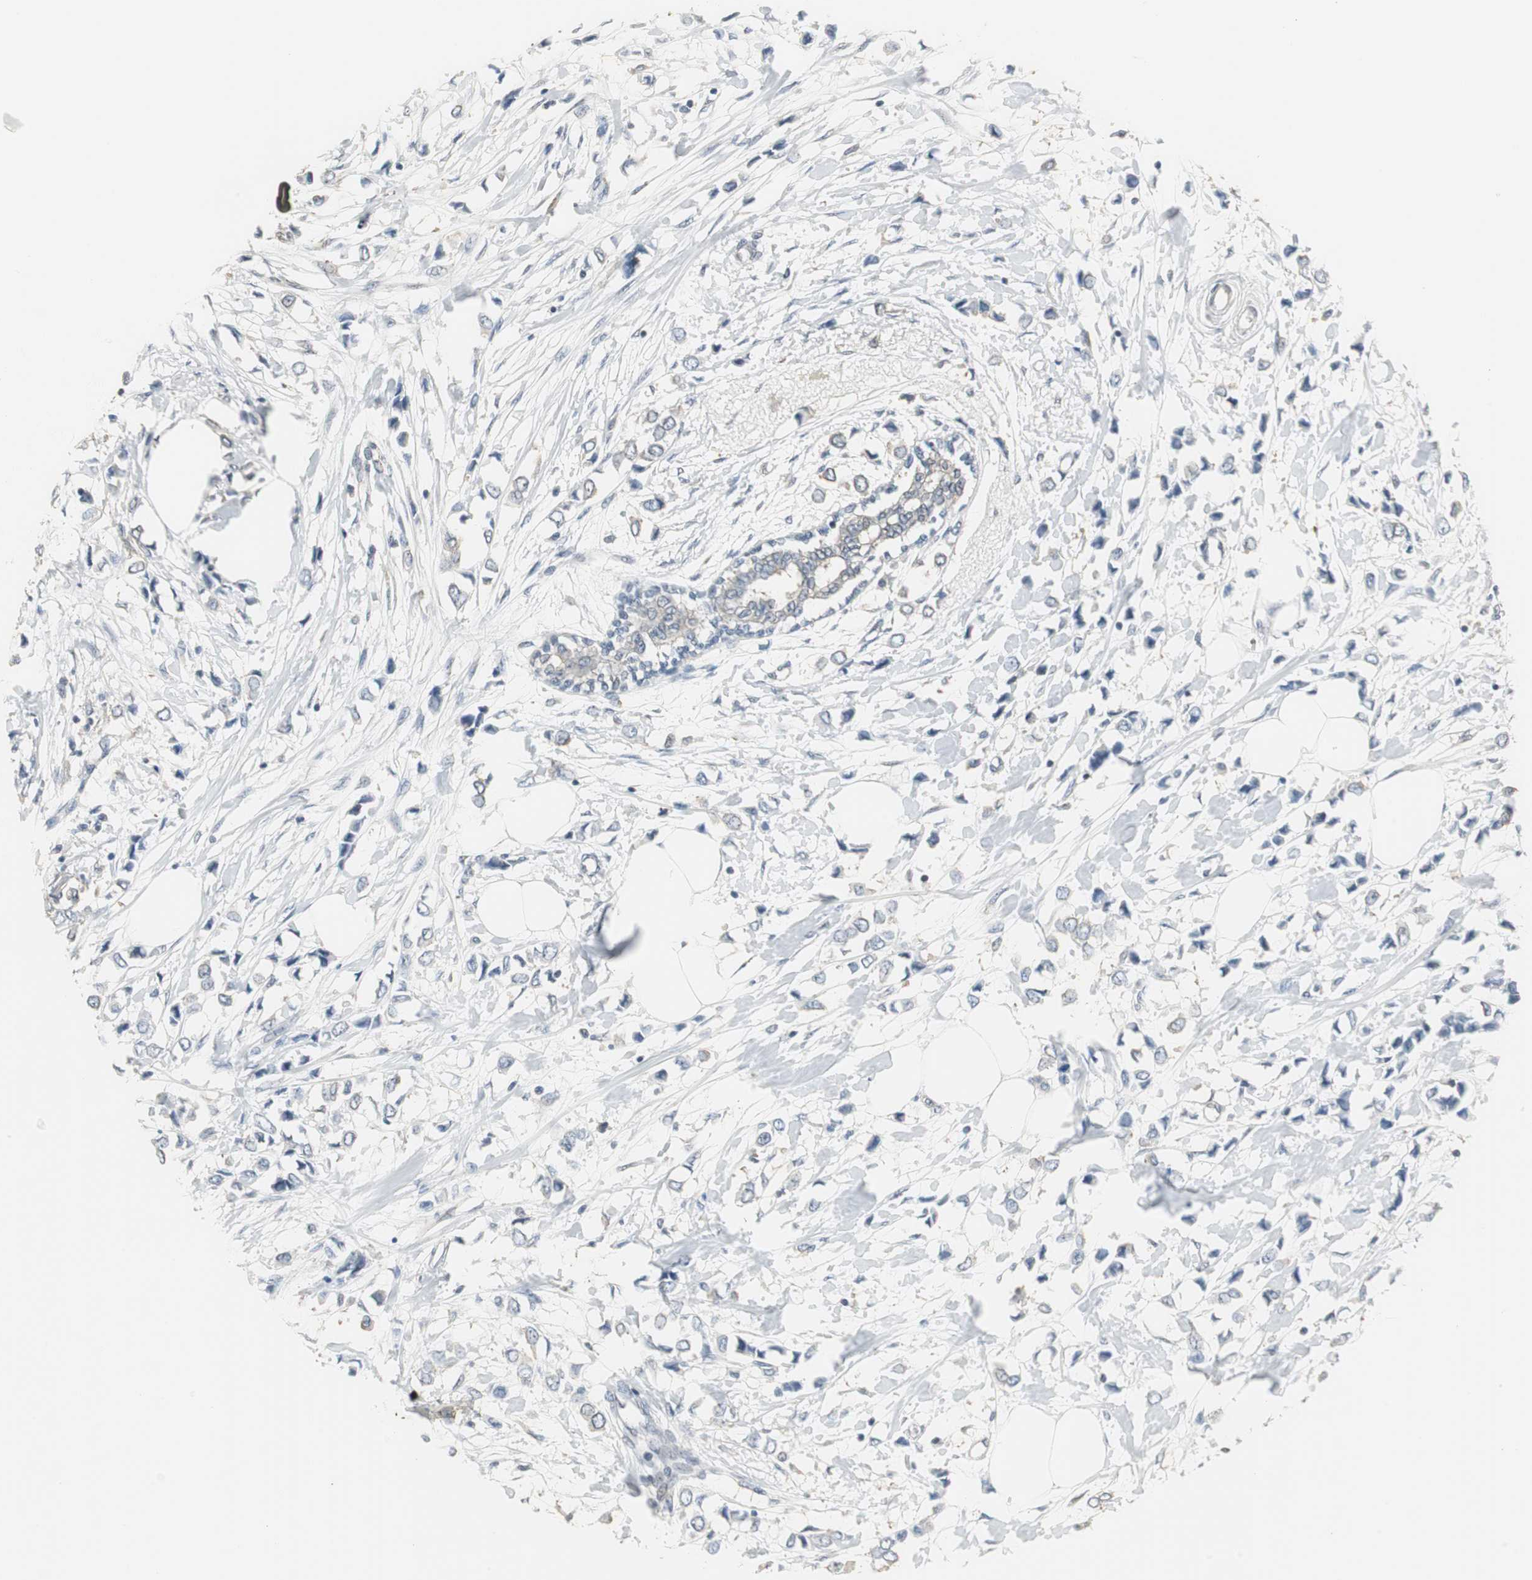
{"staining": {"intensity": "negative", "quantity": "none", "location": "none"}, "tissue": "breast cancer", "cell_type": "Tumor cells", "image_type": "cancer", "snomed": [{"axis": "morphology", "description": "Lobular carcinoma"}, {"axis": "topography", "description": "Breast"}], "caption": "This image is of breast lobular carcinoma stained with immunohistochemistry (IHC) to label a protein in brown with the nuclei are counter-stained blue. There is no expression in tumor cells.", "gene": "CCT5", "patient": {"sex": "female", "age": 51}}